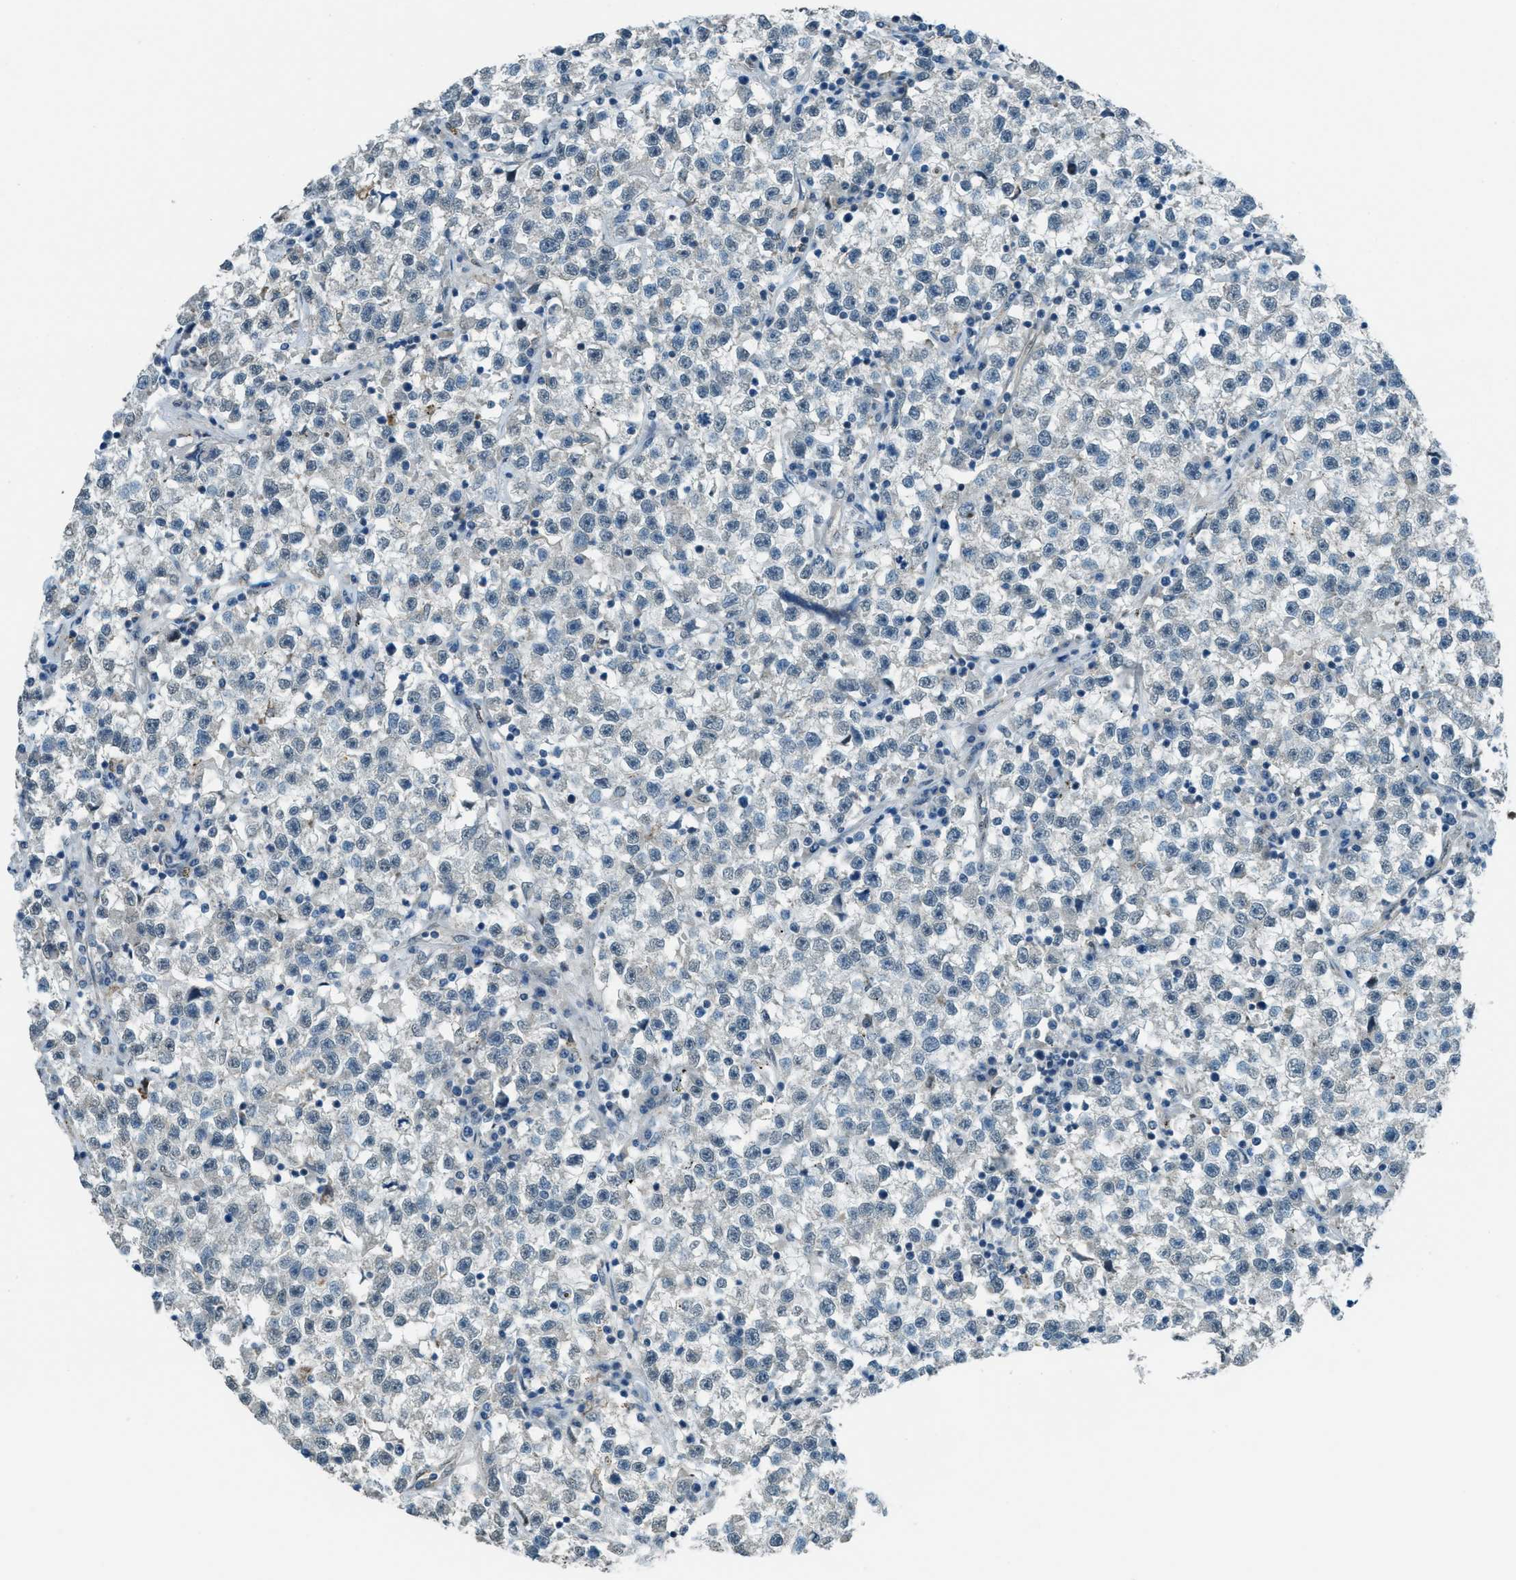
{"staining": {"intensity": "negative", "quantity": "none", "location": "none"}, "tissue": "testis cancer", "cell_type": "Tumor cells", "image_type": "cancer", "snomed": [{"axis": "morphology", "description": "Seminoma, NOS"}, {"axis": "topography", "description": "Testis"}], "caption": "Protein analysis of testis cancer exhibits no significant expression in tumor cells. Brightfield microscopy of immunohistochemistry stained with DAB (brown) and hematoxylin (blue), captured at high magnification.", "gene": "NPEPL1", "patient": {"sex": "male", "age": 22}}